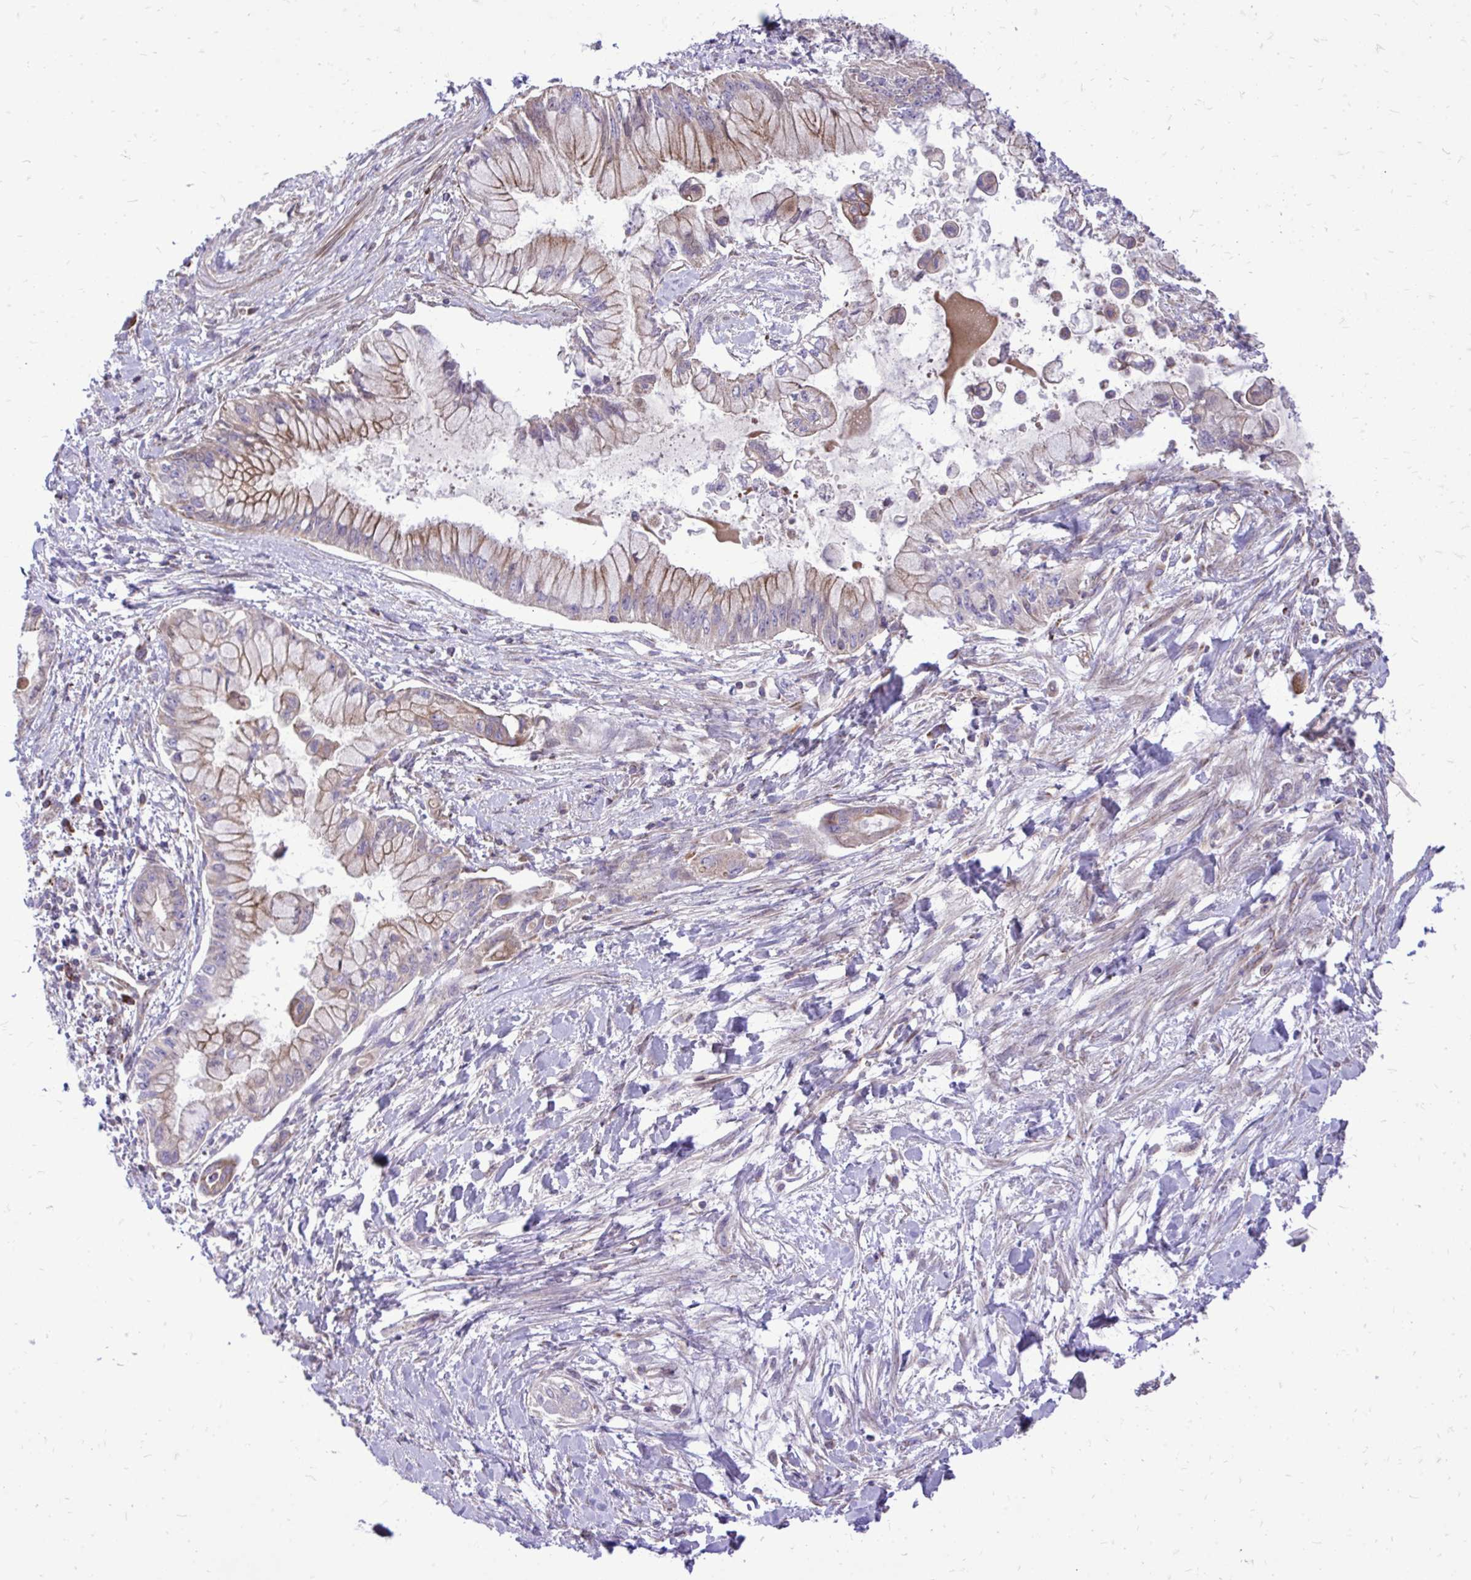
{"staining": {"intensity": "weak", "quantity": ">75%", "location": "cytoplasmic/membranous"}, "tissue": "pancreatic cancer", "cell_type": "Tumor cells", "image_type": "cancer", "snomed": [{"axis": "morphology", "description": "Adenocarcinoma, NOS"}, {"axis": "topography", "description": "Pancreas"}], "caption": "Pancreatic cancer (adenocarcinoma) was stained to show a protein in brown. There is low levels of weak cytoplasmic/membranous staining in about >75% of tumor cells.", "gene": "ATP13A2", "patient": {"sex": "male", "age": 48}}